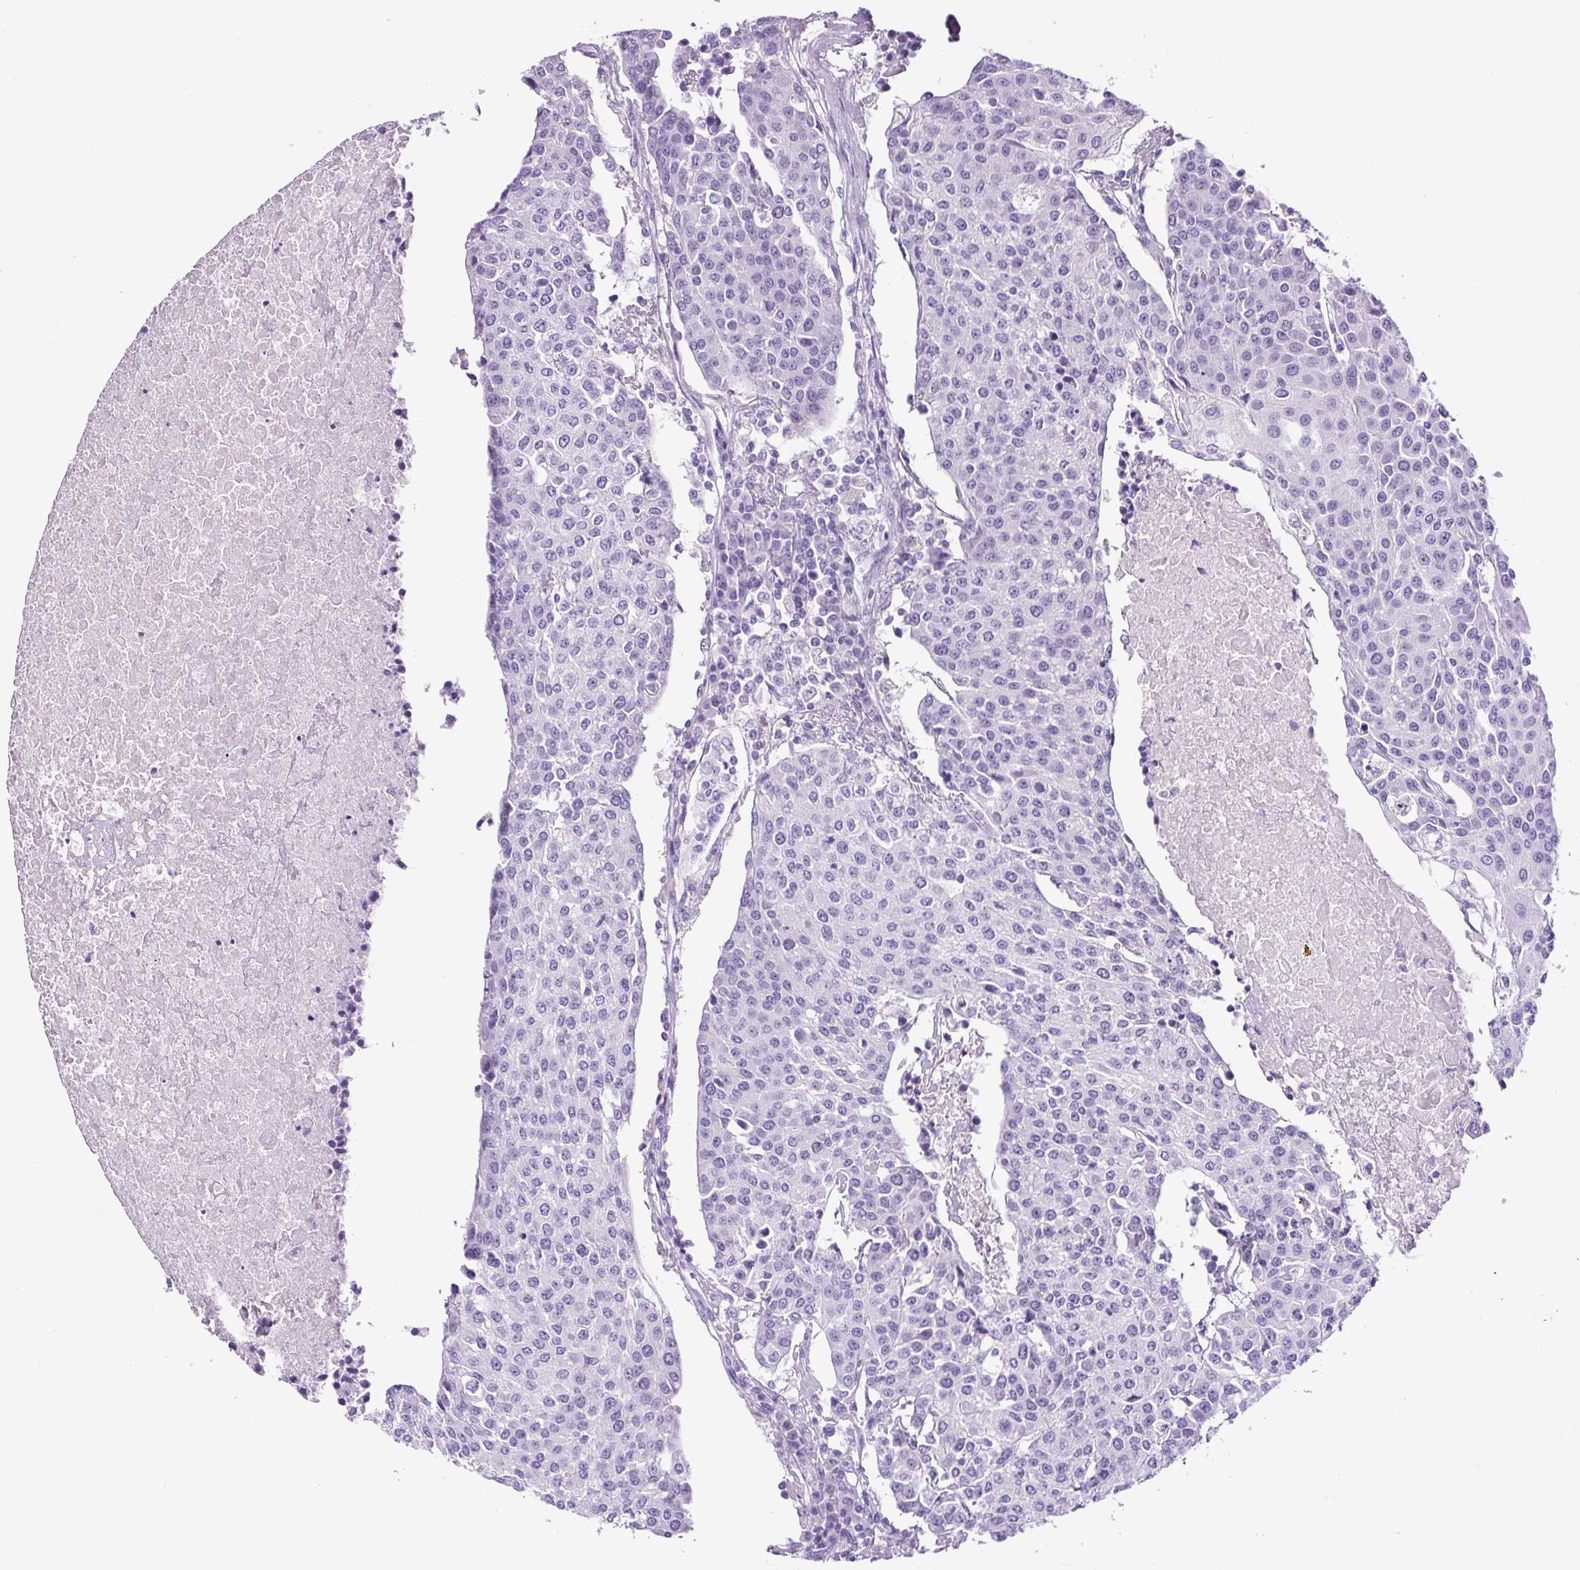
{"staining": {"intensity": "negative", "quantity": "none", "location": "none"}, "tissue": "urothelial cancer", "cell_type": "Tumor cells", "image_type": "cancer", "snomed": [{"axis": "morphology", "description": "Urothelial carcinoma, High grade"}, {"axis": "topography", "description": "Urinary bladder"}], "caption": "An immunohistochemistry micrograph of urothelial cancer is shown. There is no staining in tumor cells of urothelial cancer. Nuclei are stained in blue.", "gene": "SP8", "patient": {"sex": "female", "age": 85}}